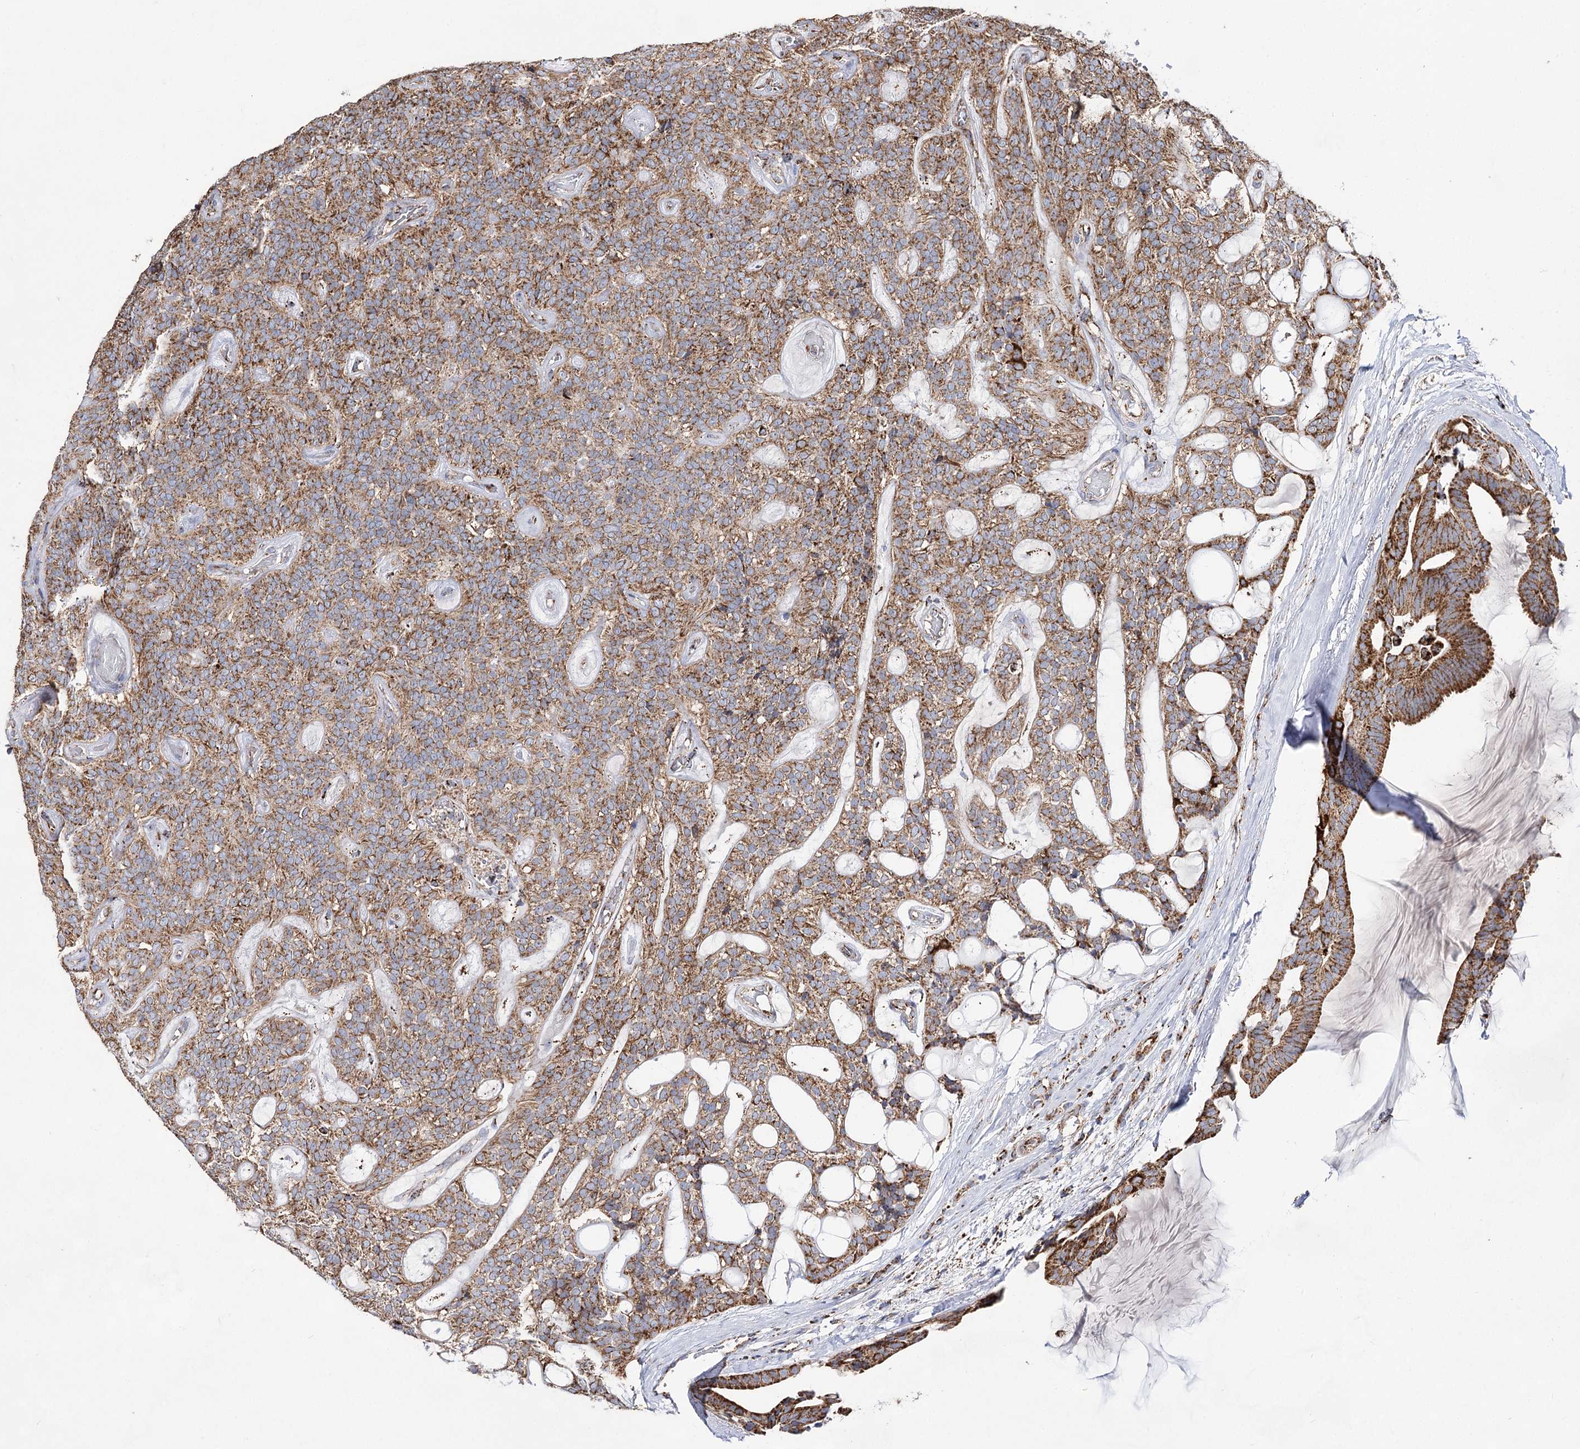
{"staining": {"intensity": "moderate", "quantity": ">75%", "location": "cytoplasmic/membranous"}, "tissue": "head and neck cancer", "cell_type": "Tumor cells", "image_type": "cancer", "snomed": [{"axis": "morphology", "description": "Adenocarcinoma, NOS"}, {"axis": "topography", "description": "Head-Neck"}], "caption": "Human adenocarcinoma (head and neck) stained with a brown dye shows moderate cytoplasmic/membranous positive positivity in approximately >75% of tumor cells.", "gene": "NADK2", "patient": {"sex": "male", "age": 66}}